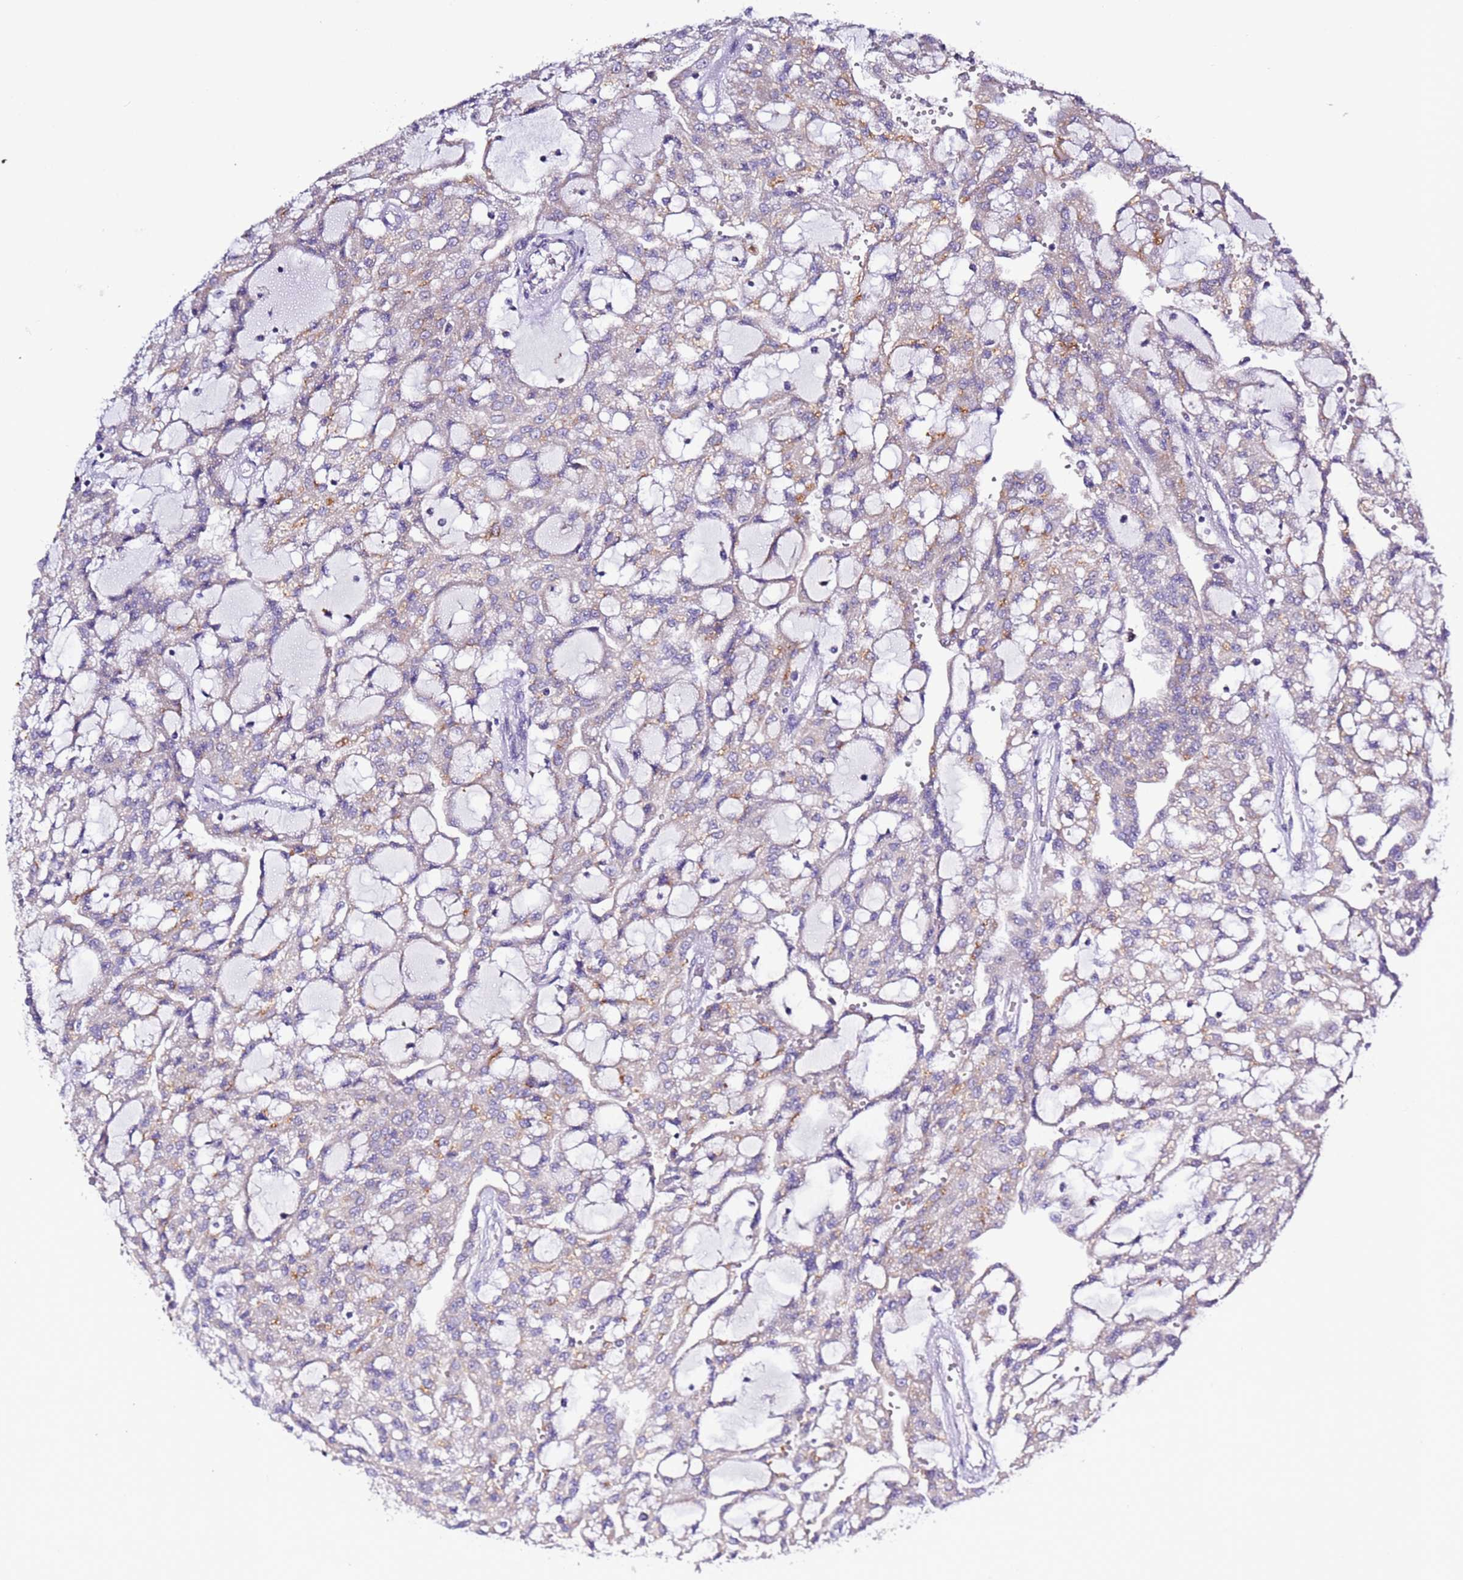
{"staining": {"intensity": "weak", "quantity": "<25%", "location": "cytoplasmic/membranous"}, "tissue": "renal cancer", "cell_type": "Tumor cells", "image_type": "cancer", "snomed": [{"axis": "morphology", "description": "Adenocarcinoma, NOS"}, {"axis": "topography", "description": "Kidney"}], "caption": "This histopathology image is of renal cancer (adenocarcinoma) stained with immunohistochemistry to label a protein in brown with the nuclei are counter-stained blue. There is no positivity in tumor cells.", "gene": "SPCS1", "patient": {"sex": "male", "age": 63}}